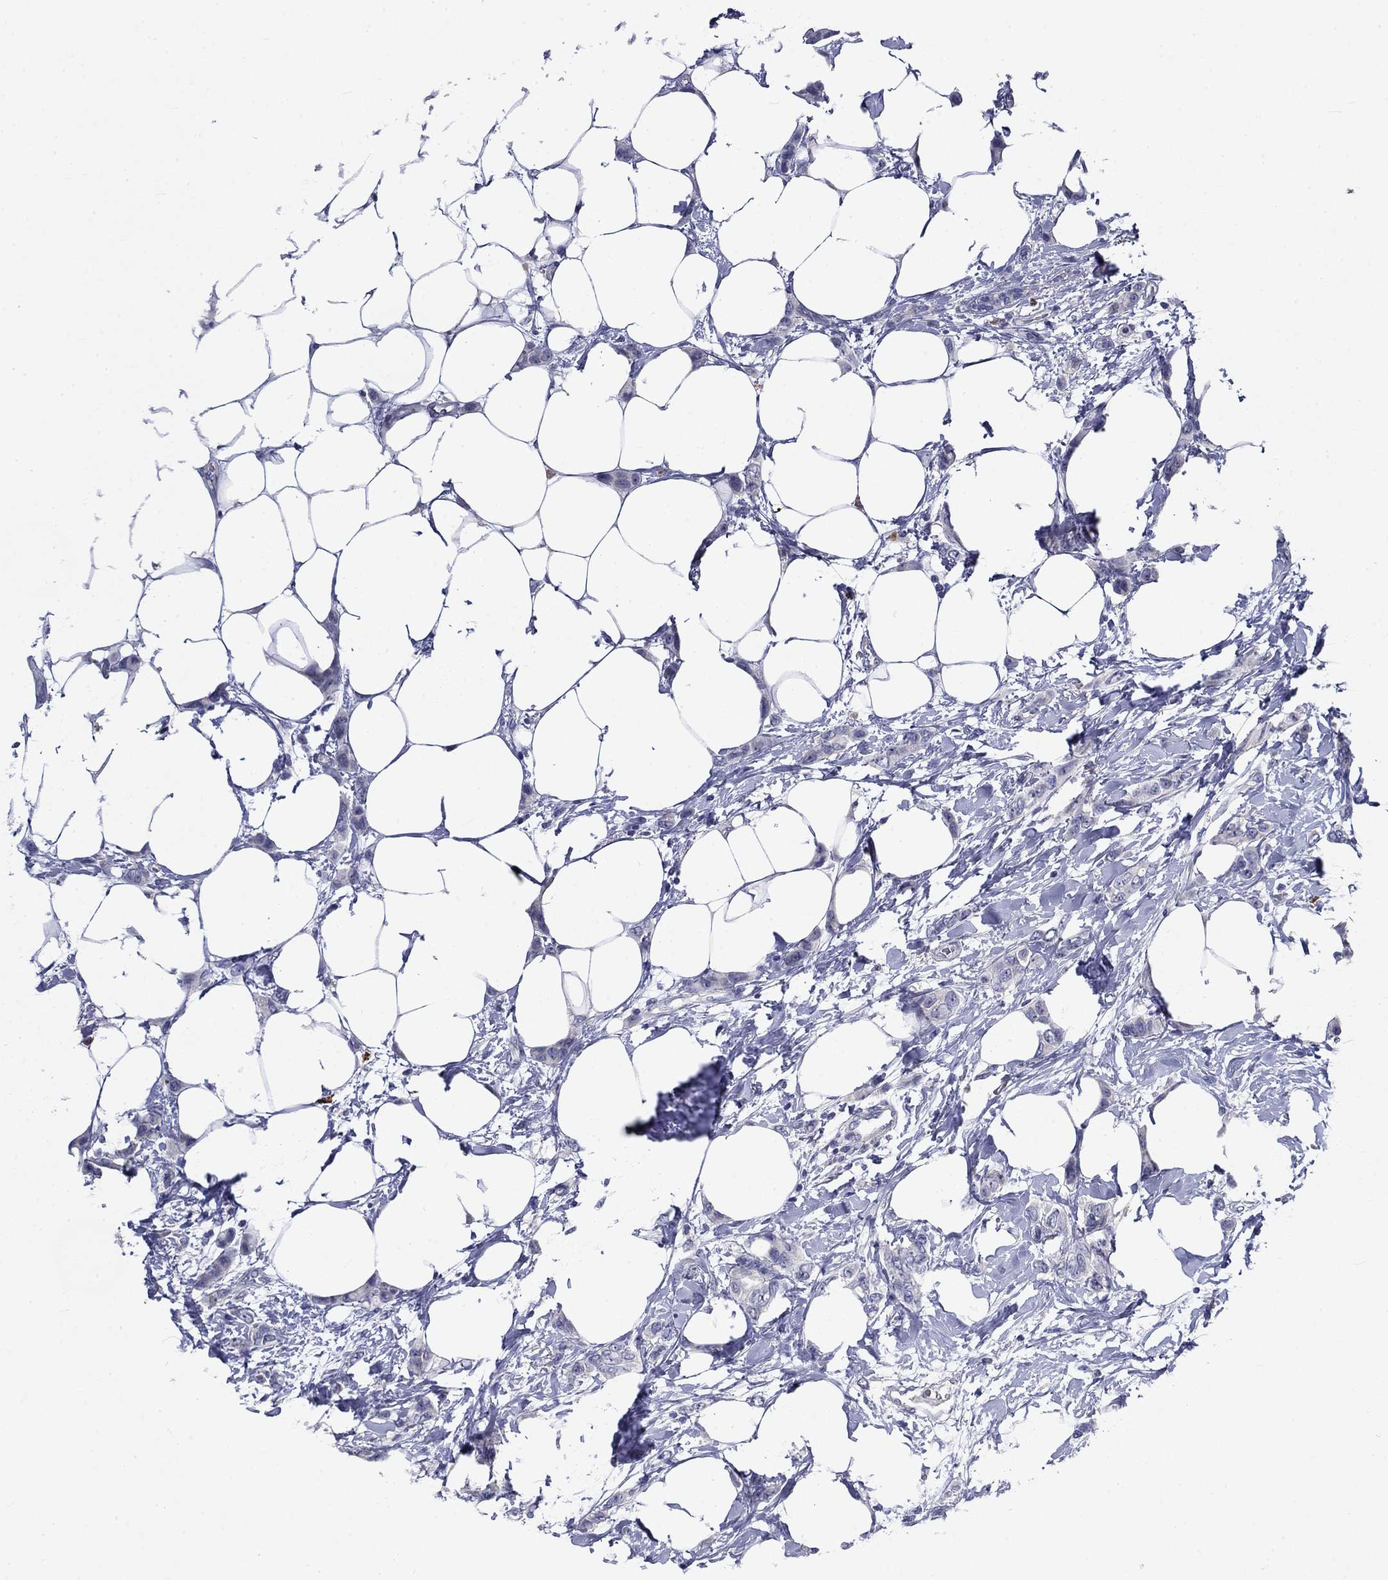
{"staining": {"intensity": "negative", "quantity": "none", "location": "none"}, "tissue": "breast cancer", "cell_type": "Tumor cells", "image_type": "cancer", "snomed": [{"axis": "morphology", "description": "Lobular carcinoma"}, {"axis": "topography", "description": "Breast"}], "caption": "Immunohistochemistry (IHC) image of human lobular carcinoma (breast) stained for a protein (brown), which exhibits no positivity in tumor cells.", "gene": "POU2F2", "patient": {"sex": "female", "age": 66}}